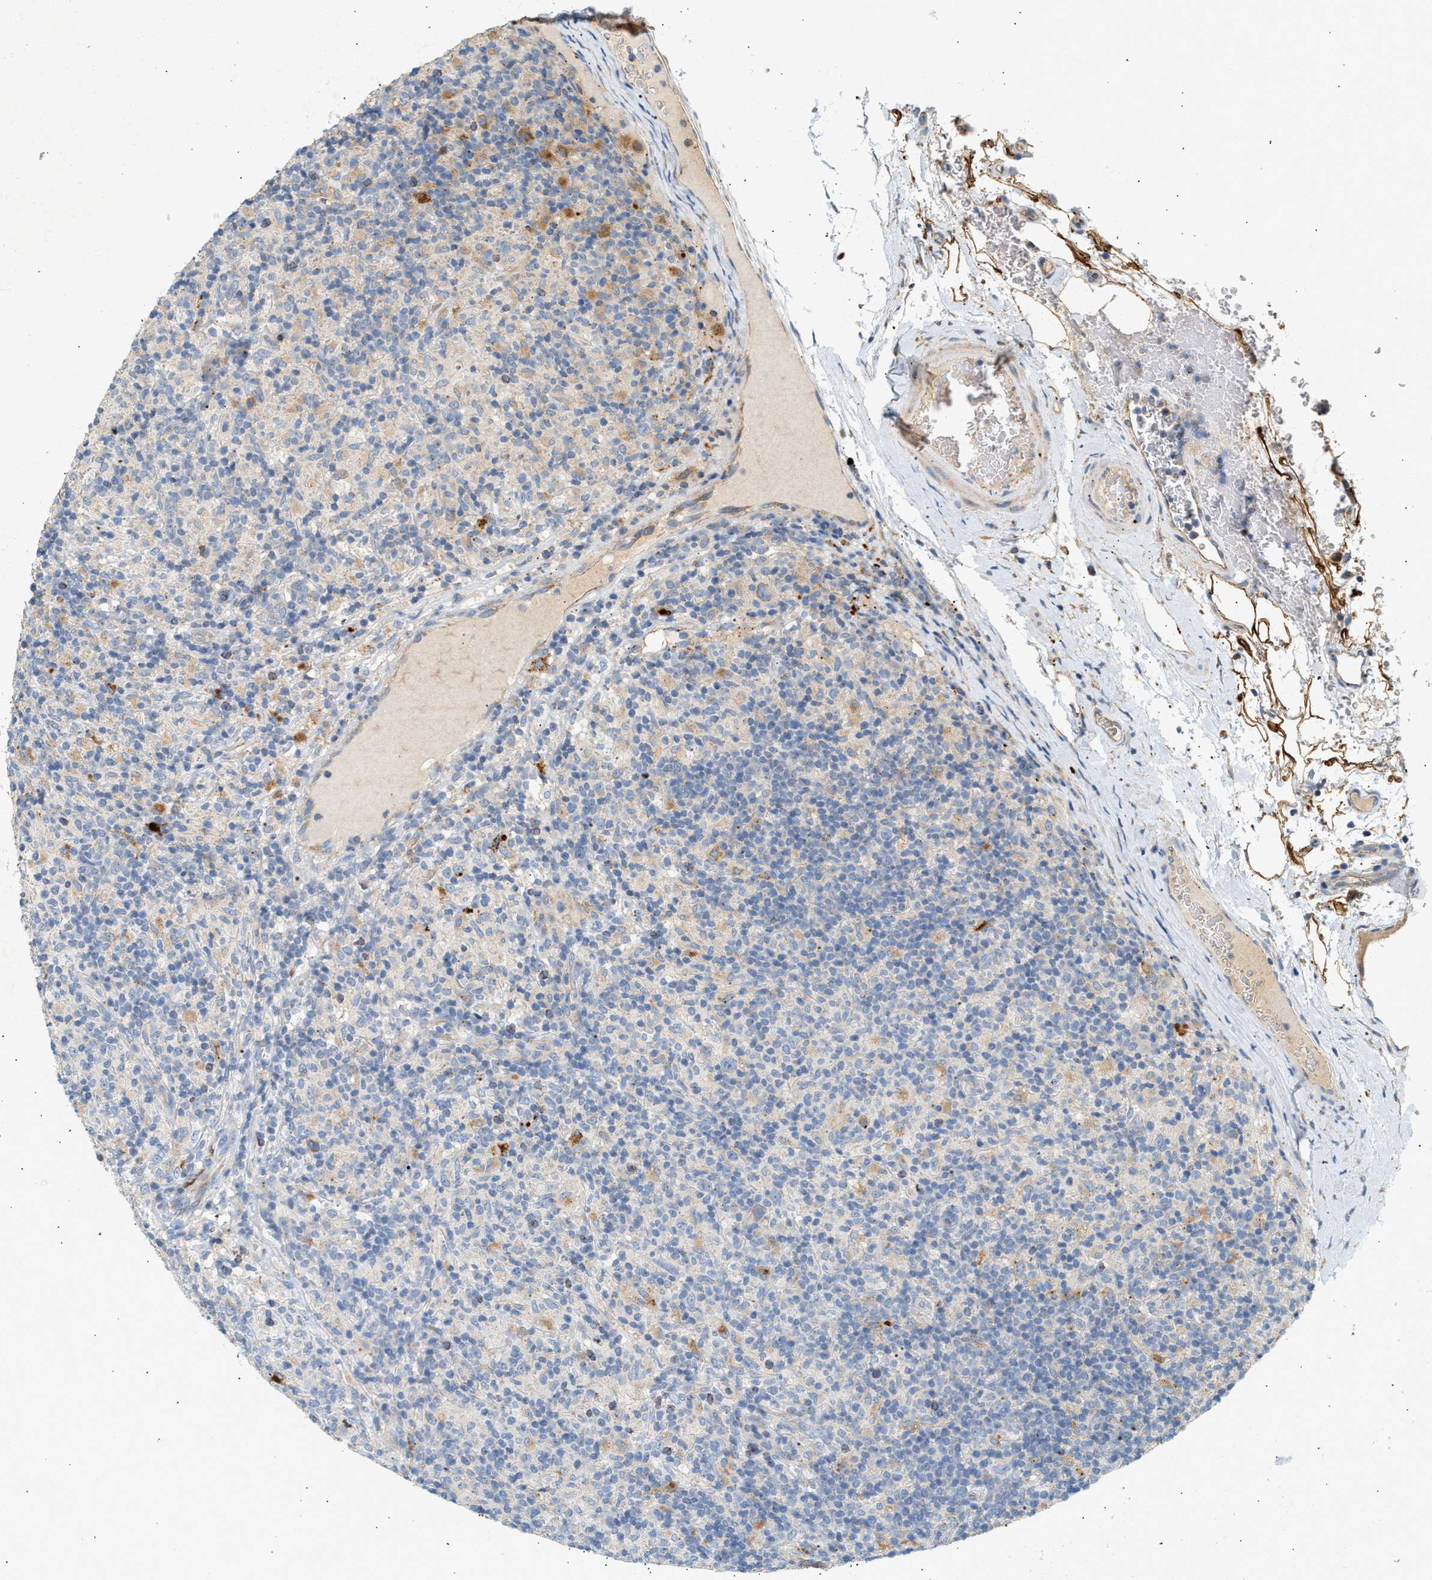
{"staining": {"intensity": "weak", "quantity": "25%-75%", "location": "cytoplasmic/membranous"}, "tissue": "lymphoma", "cell_type": "Tumor cells", "image_type": "cancer", "snomed": [{"axis": "morphology", "description": "Hodgkin's disease, NOS"}, {"axis": "topography", "description": "Lymph node"}], "caption": "Lymphoma tissue shows weak cytoplasmic/membranous staining in about 25%-75% of tumor cells, visualized by immunohistochemistry. (DAB = brown stain, brightfield microscopy at high magnification).", "gene": "ENTHD1", "patient": {"sex": "male", "age": 70}}